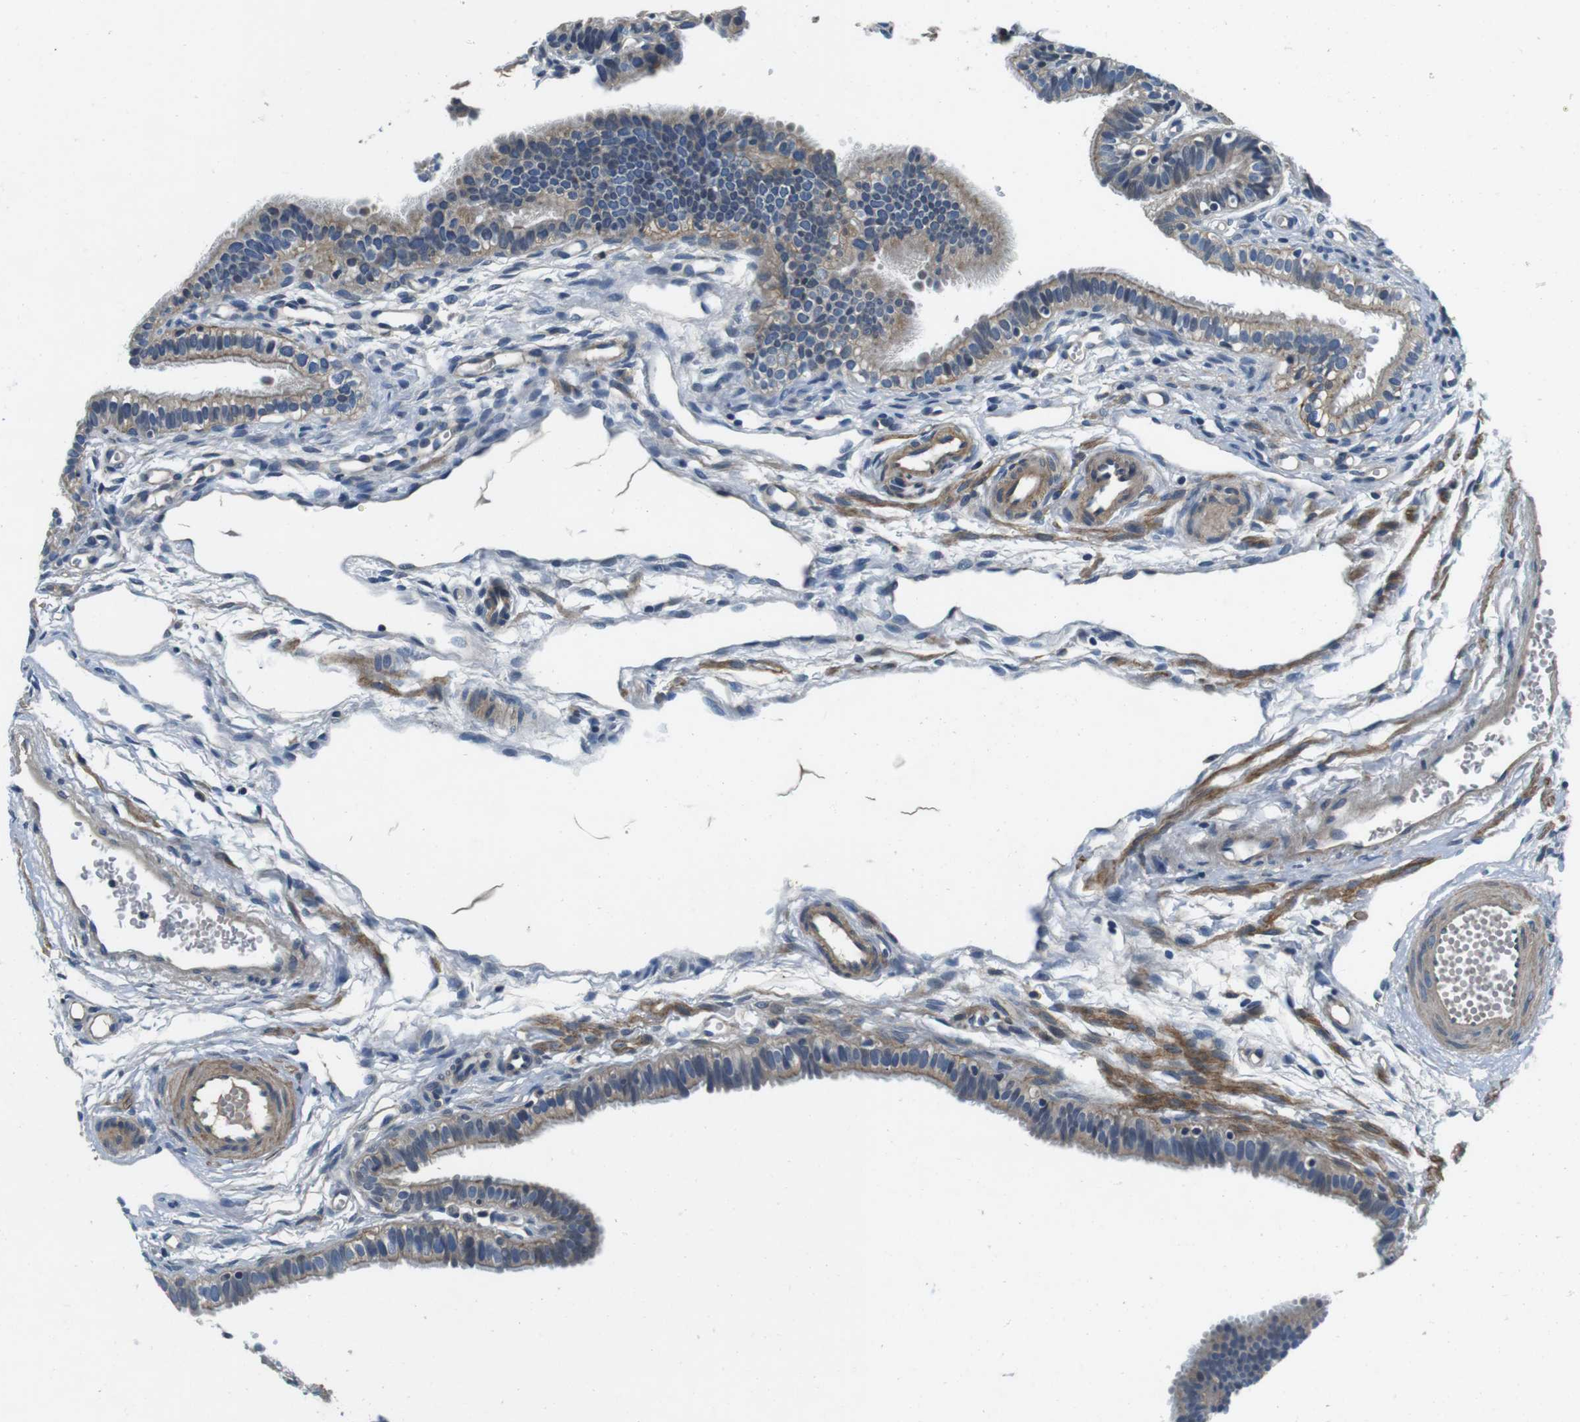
{"staining": {"intensity": "weak", "quantity": ">75%", "location": "cytoplasmic/membranous"}, "tissue": "fallopian tube", "cell_type": "Glandular cells", "image_type": "normal", "snomed": [{"axis": "morphology", "description": "Normal tissue, NOS"}, {"axis": "topography", "description": "Fallopian tube"}, {"axis": "topography", "description": "Placenta"}], "caption": "A brown stain shows weak cytoplasmic/membranous positivity of a protein in glandular cells of unremarkable fallopian tube. (DAB (3,3'-diaminobenzidine) IHC, brown staining for protein, blue staining for nuclei).", "gene": "DTNA", "patient": {"sex": "female", "age": 34}}